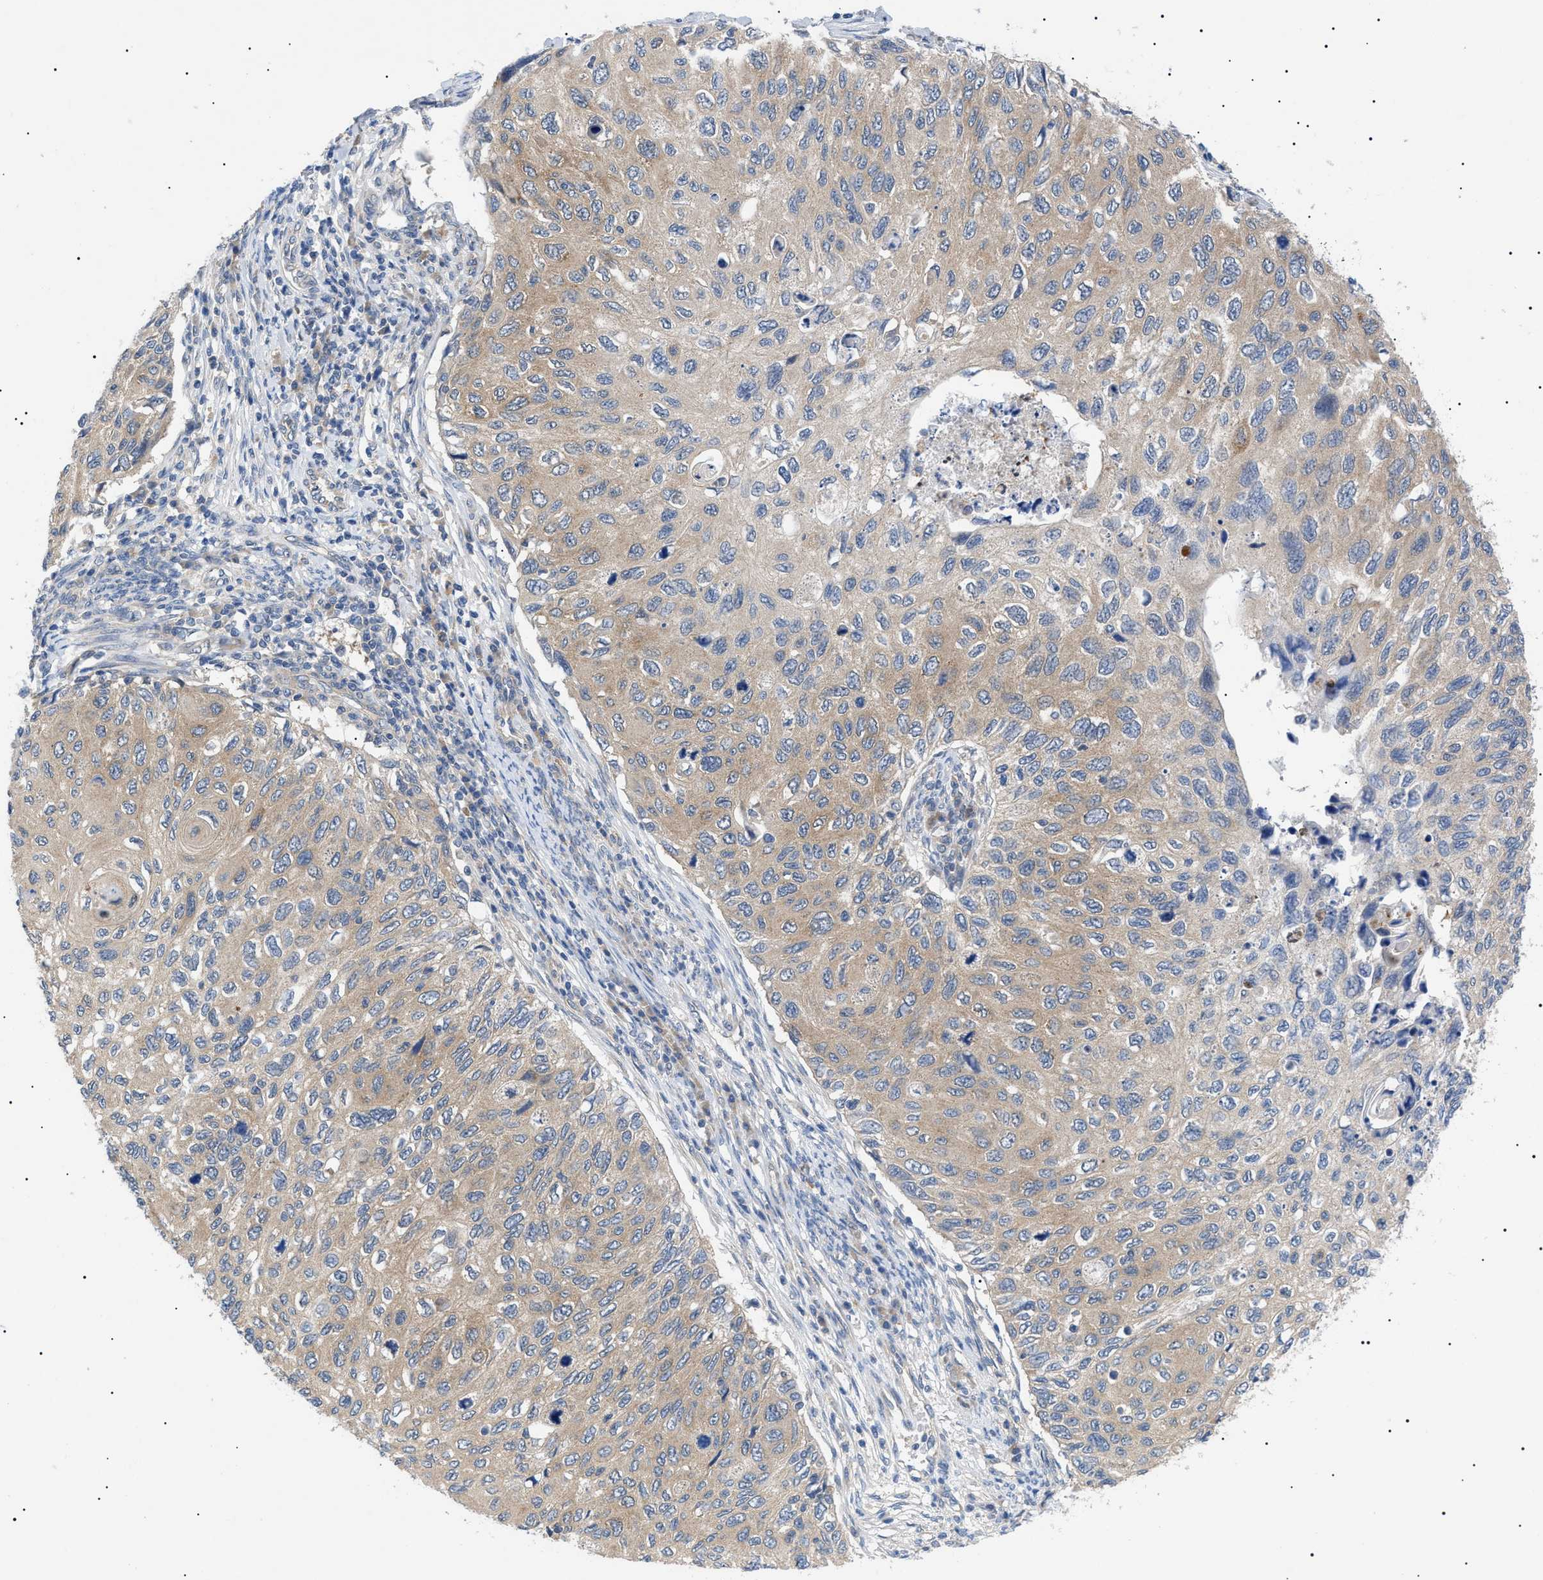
{"staining": {"intensity": "weak", "quantity": ">75%", "location": "cytoplasmic/membranous"}, "tissue": "cervical cancer", "cell_type": "Tumor cells", "image_type": "cancer", "snomed": [{"axis": "morphology", "description": "Squamous cell carcinoma, NOS"}, {"axis": "topography", "description": "Cervix"}], "caption": "Brown immunohistochemical staining in cervical cancer exhibits weak cytoplasmic/membranous expression in about >75% of tumor cells.", "gene": "RIPK1", "patient": {"sex": "female", "age": 70}}